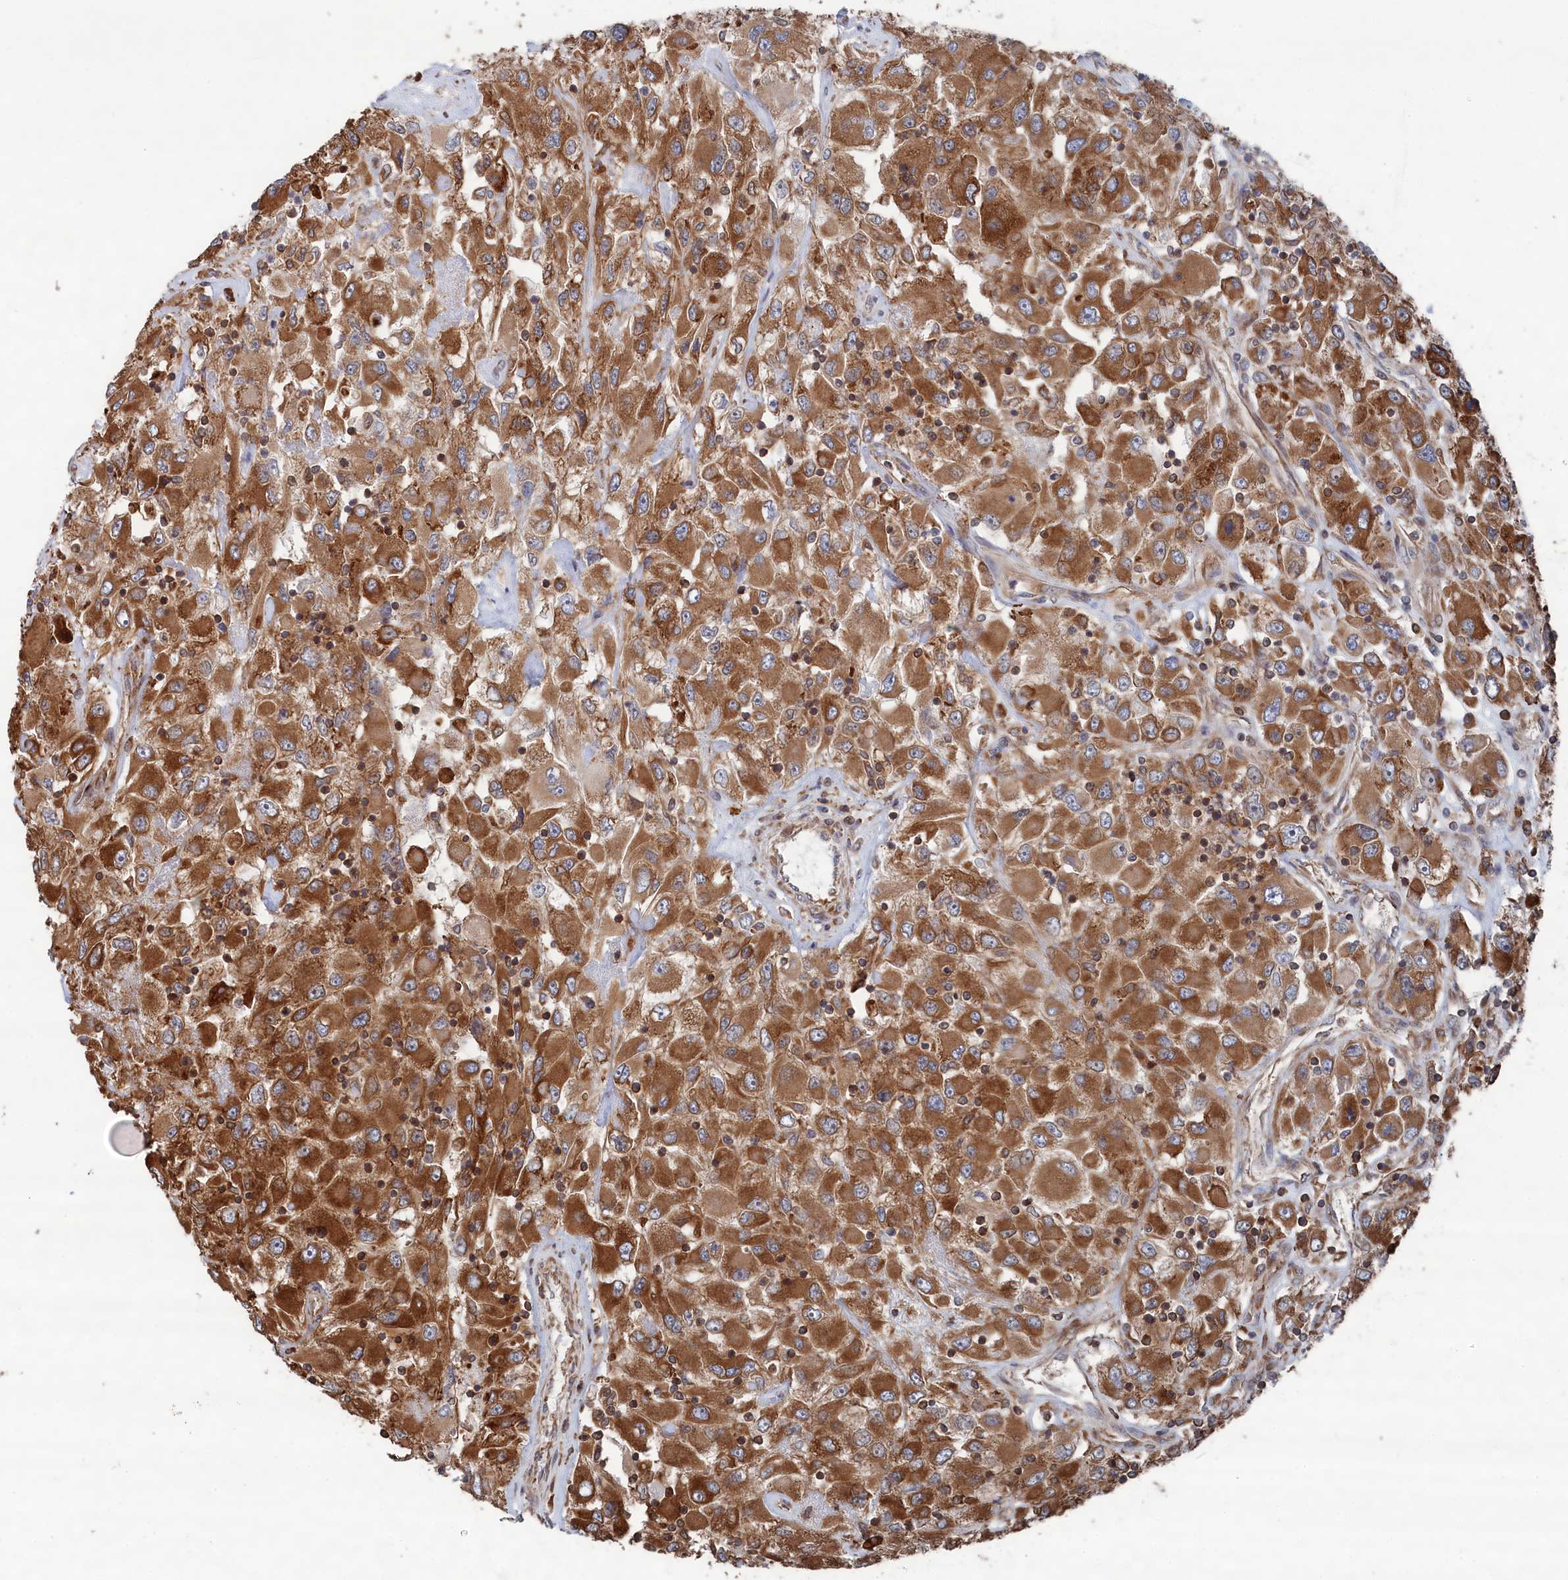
{"staining": {"intensity": "moderate", "quantity": ">75%", "location": "cytoplasmic/membranous"}, "tissue": "renal cancer", "cell_type": "Tumor cells", "image_type": "cancer", "snomed": [{"axis": "morphology", "description": "Adenocarcinoma, NOS"}, {"axis": "topography", "description": "Kidney"}], "caption": "Immunohistochemical staining of human adenocarcinoma (renal) displays medium levels of moderate cytoplasmic/membranous positivity in approximately >75% of tumor cells.", "gene": "BPIFB6", "patient": {"sex": "female", "age": 52}}